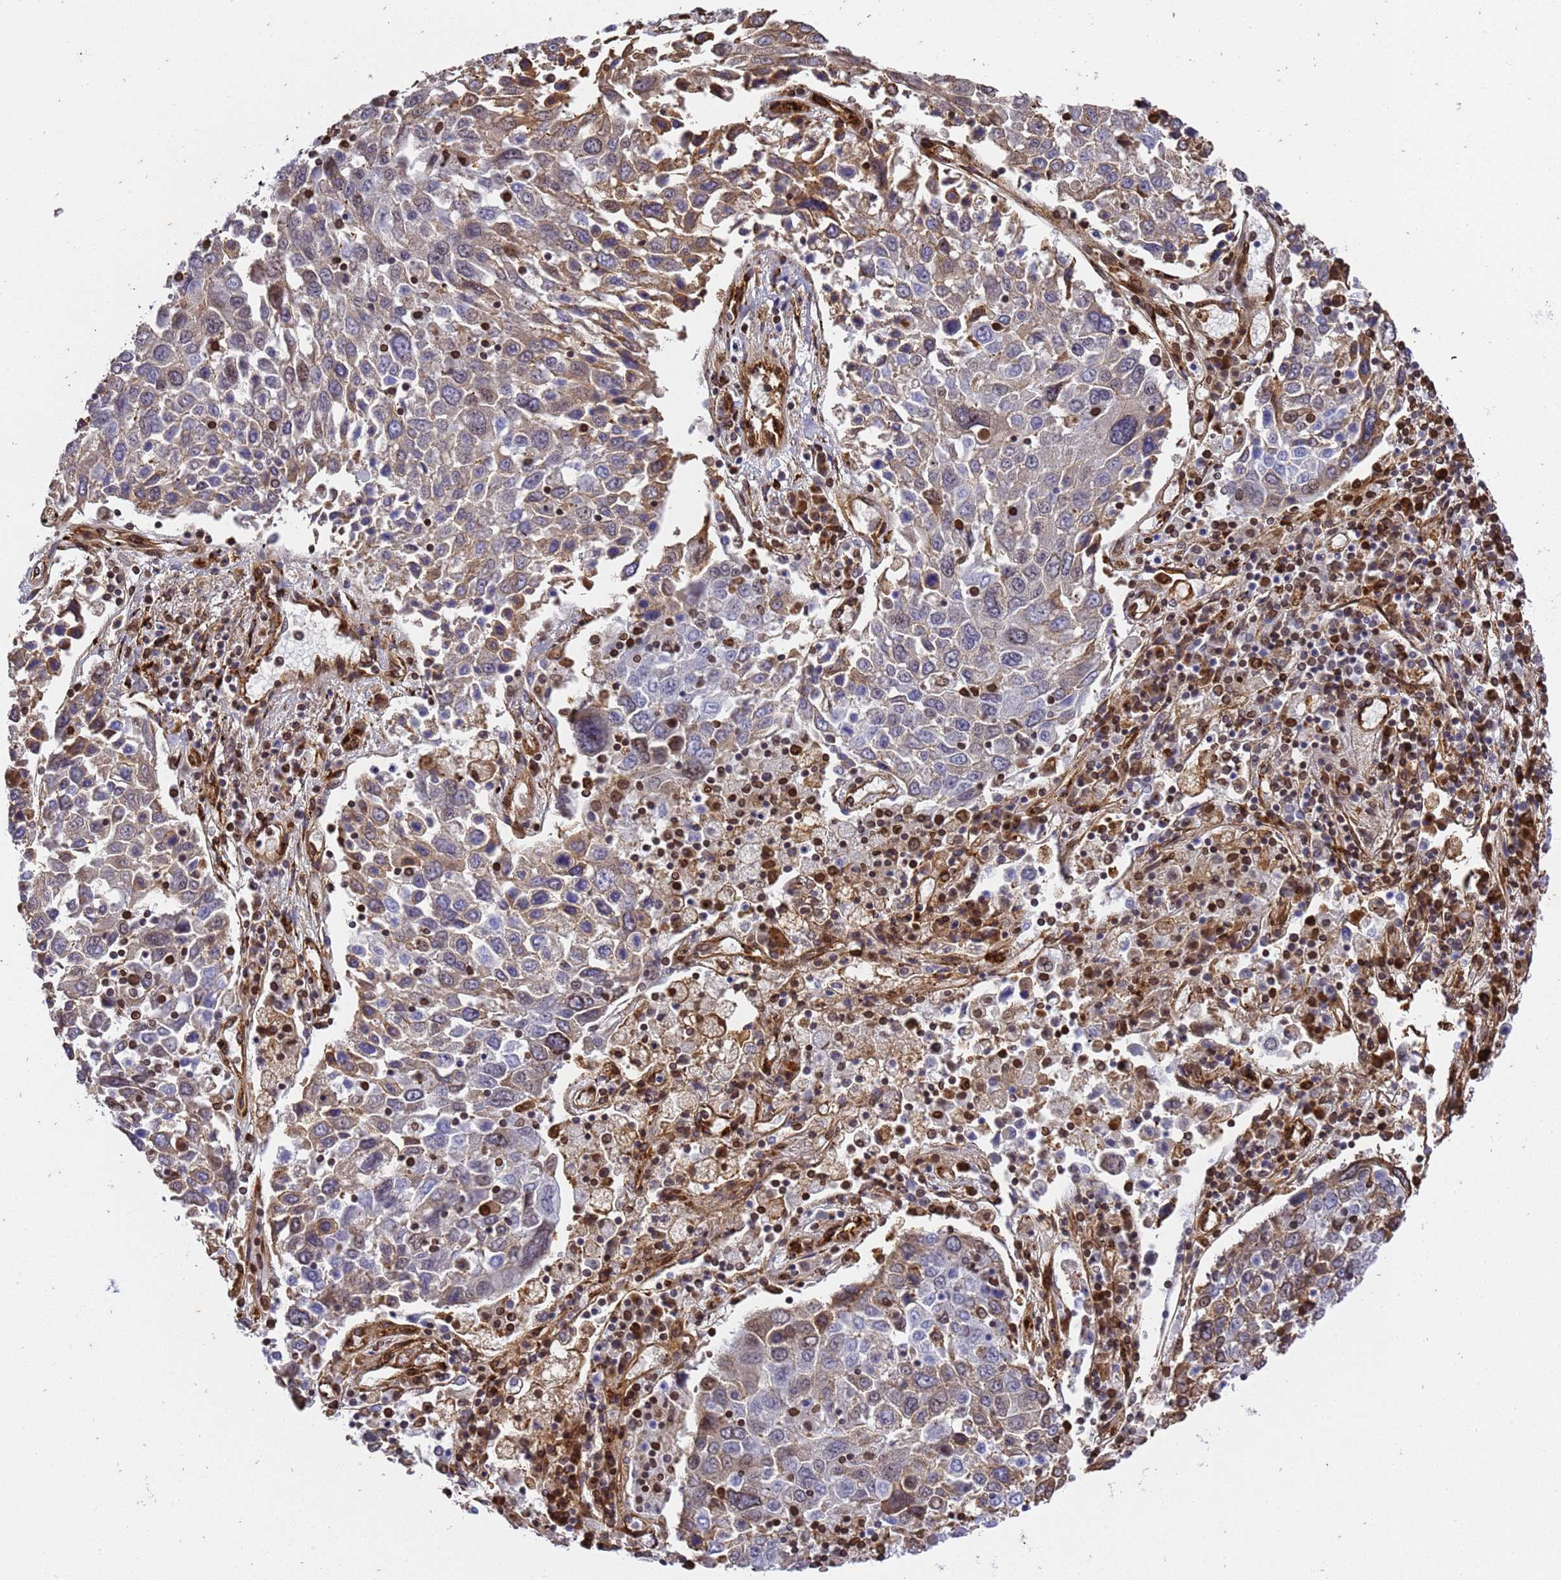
{"staining": {"intensity": "moderate", "quantity": "<25%", "location": "cytoplasmic/membranous"}, "tissue": "lung cancer", "cell_type": "Tumor cells", "image_type": "cancer", "snomed": [{"axis": "morphology", "description": "Squamous cell carcinoma, NOS"}, {"axis": "topography", "description": "Lung"}], "caption": "Lung cancer stained with a protein marker exhibits moderate staining in tumor cells.", "gene": "IGFBP7", "patient": {"sex": "male", "age": 65}}